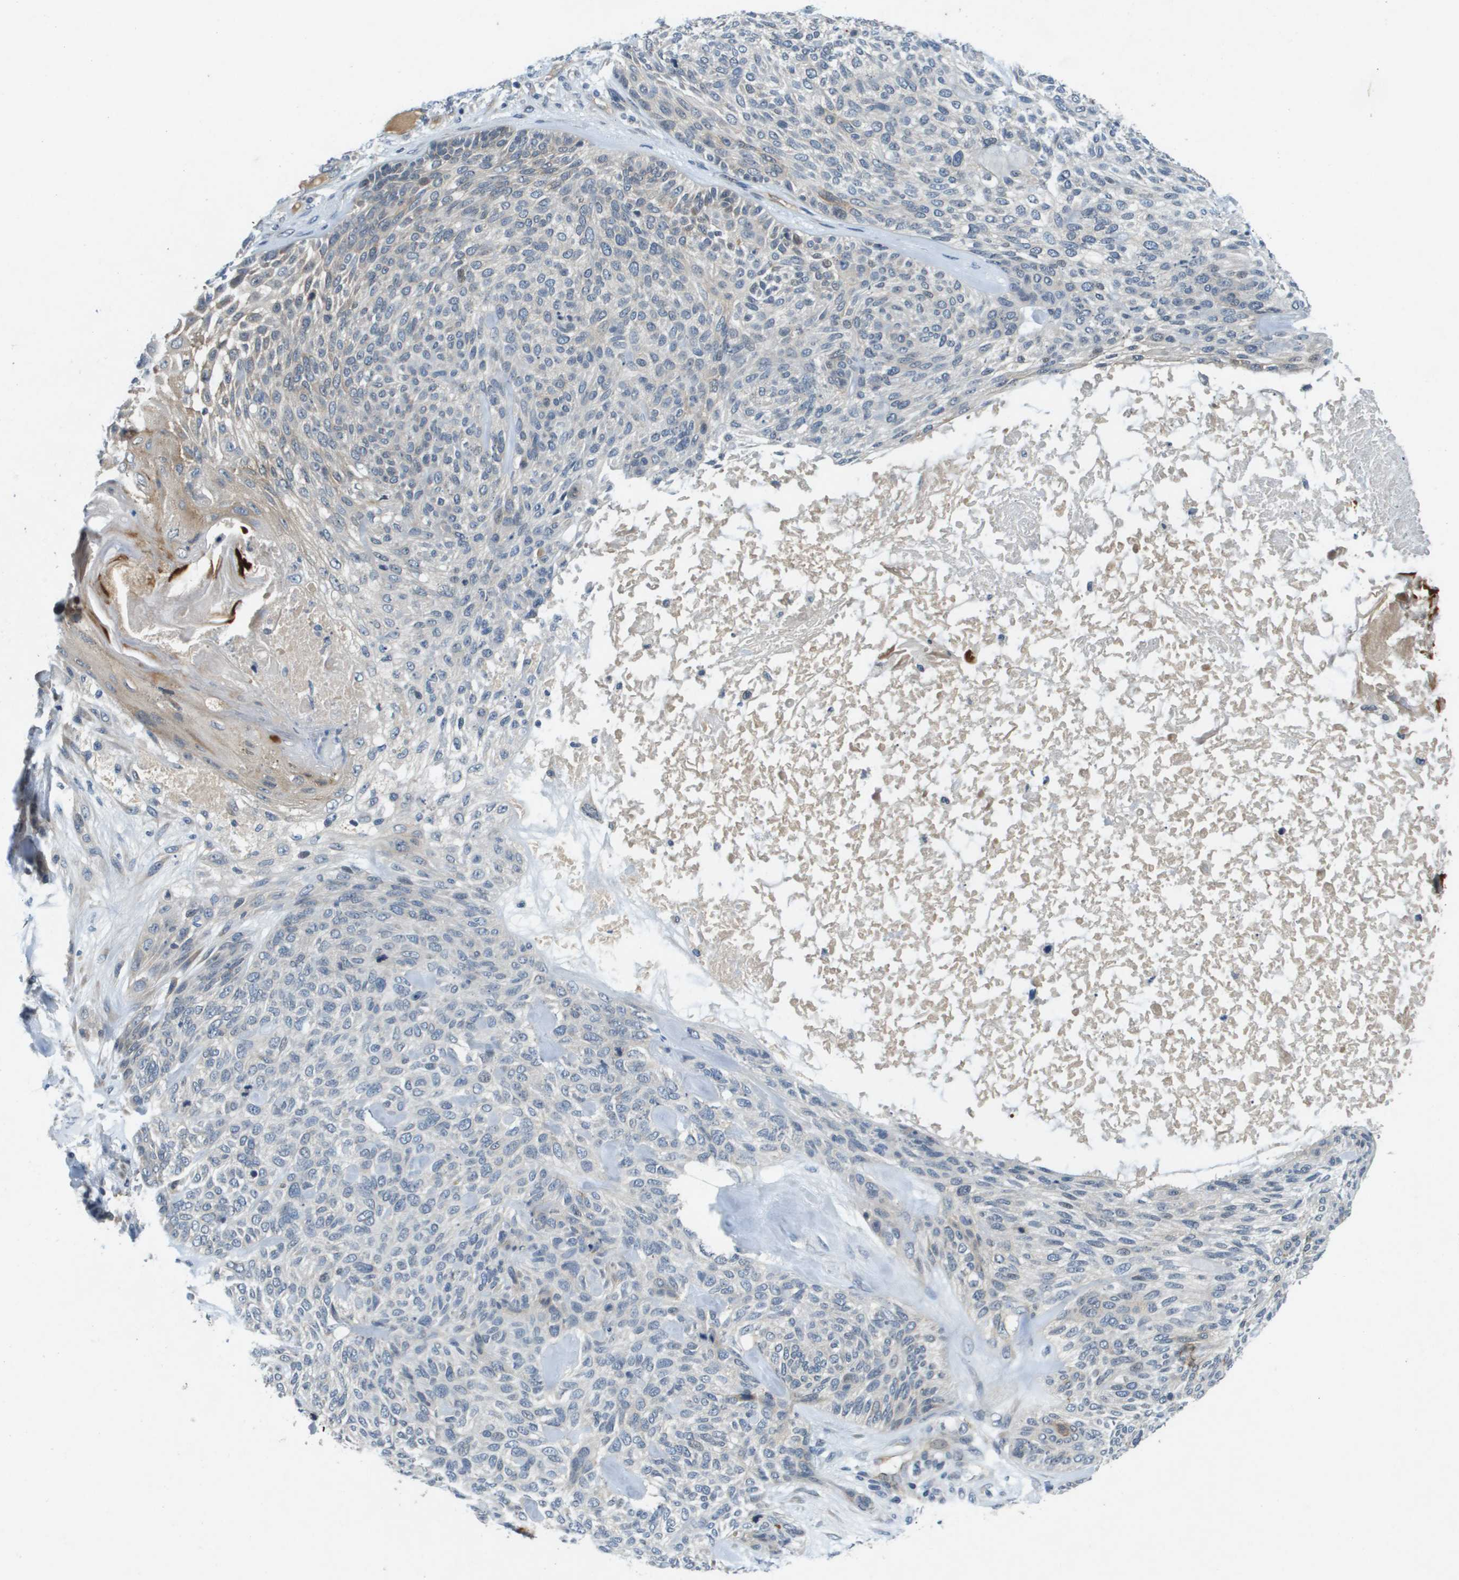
{"staining": {"intensity": "weak", "quantity": "<25%", "location": "cytoplasmic/membranous"}, "tissue": "skin cancer", "cell_type": "Tumor cells", "image_type": "cancer", "snomed": [{"axis": "morphology", "description": "Basal cell carcinoma"}, {"axis": "topography", "description": "Skin"}], "caption": "IHC histopathology image of neoplastic tissue: skin basal cell carcinoma stained with DAB (3,3'-diaminobenzidine) displays no significant protein expression in tumor cells. (DAB immunohistochemistry (IHC) visualized using brightfield microscopy, high magnification).", "gene": "PGAP3", "patient": {"sex": "male", "age": 55}}